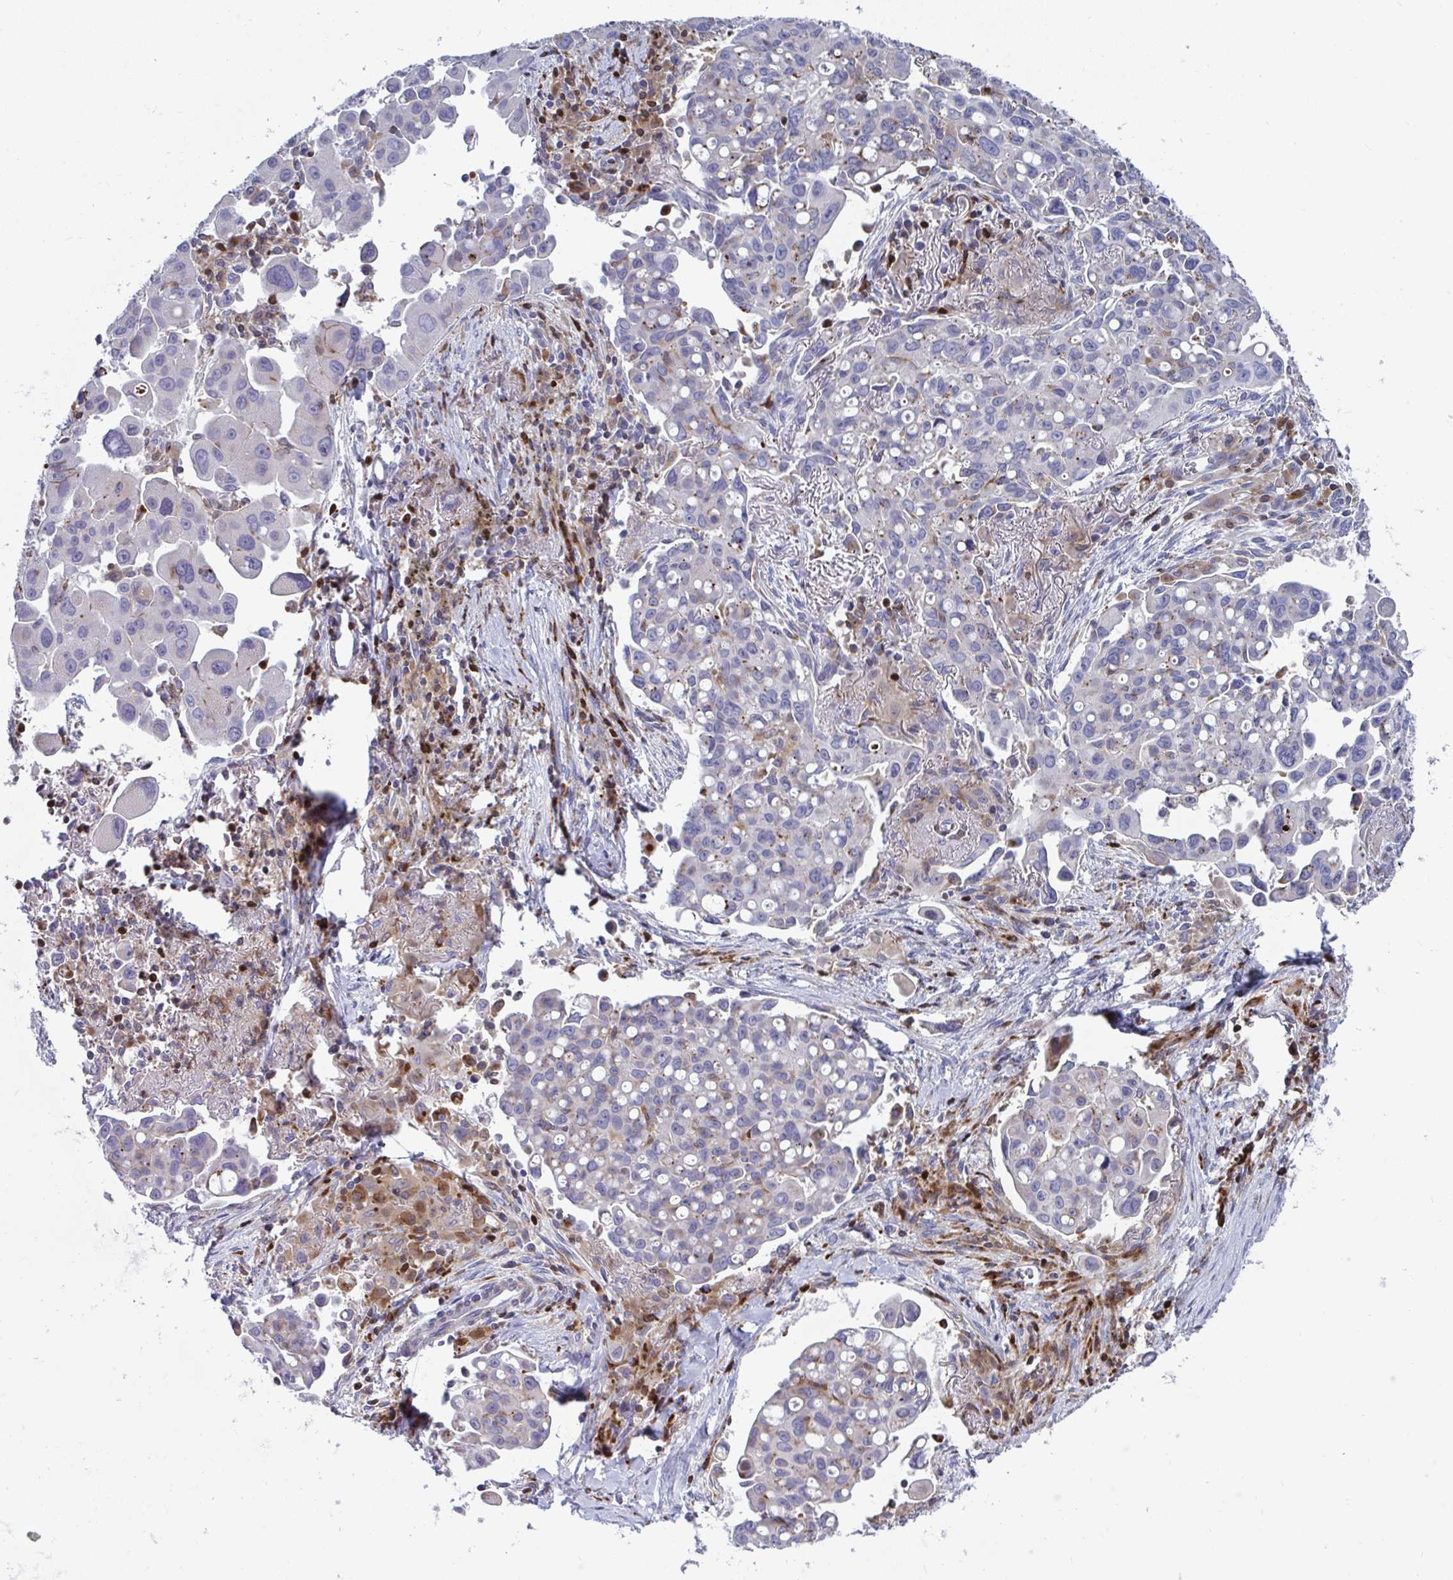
{"staining": {"intensity": "moderate", "quantity": "<25%", "location": "cytoplasmic/membranous"}, "tissue": "lung cancer", "cell_type": "Tumor cells", "image_type": "cancer", "snomed": [{"axis": "morphology", "description": "Adenocarcinoma, NOS"}, {"axis": "topography", "description": "Lung"}], "caption": "The immunohistochemical stain highlights moderate cytoplasmic/membranous expression in tumor cells of lung cancer tissue.", "gene": "AOC2", "patient": {"sex": "male", "age": 68}}